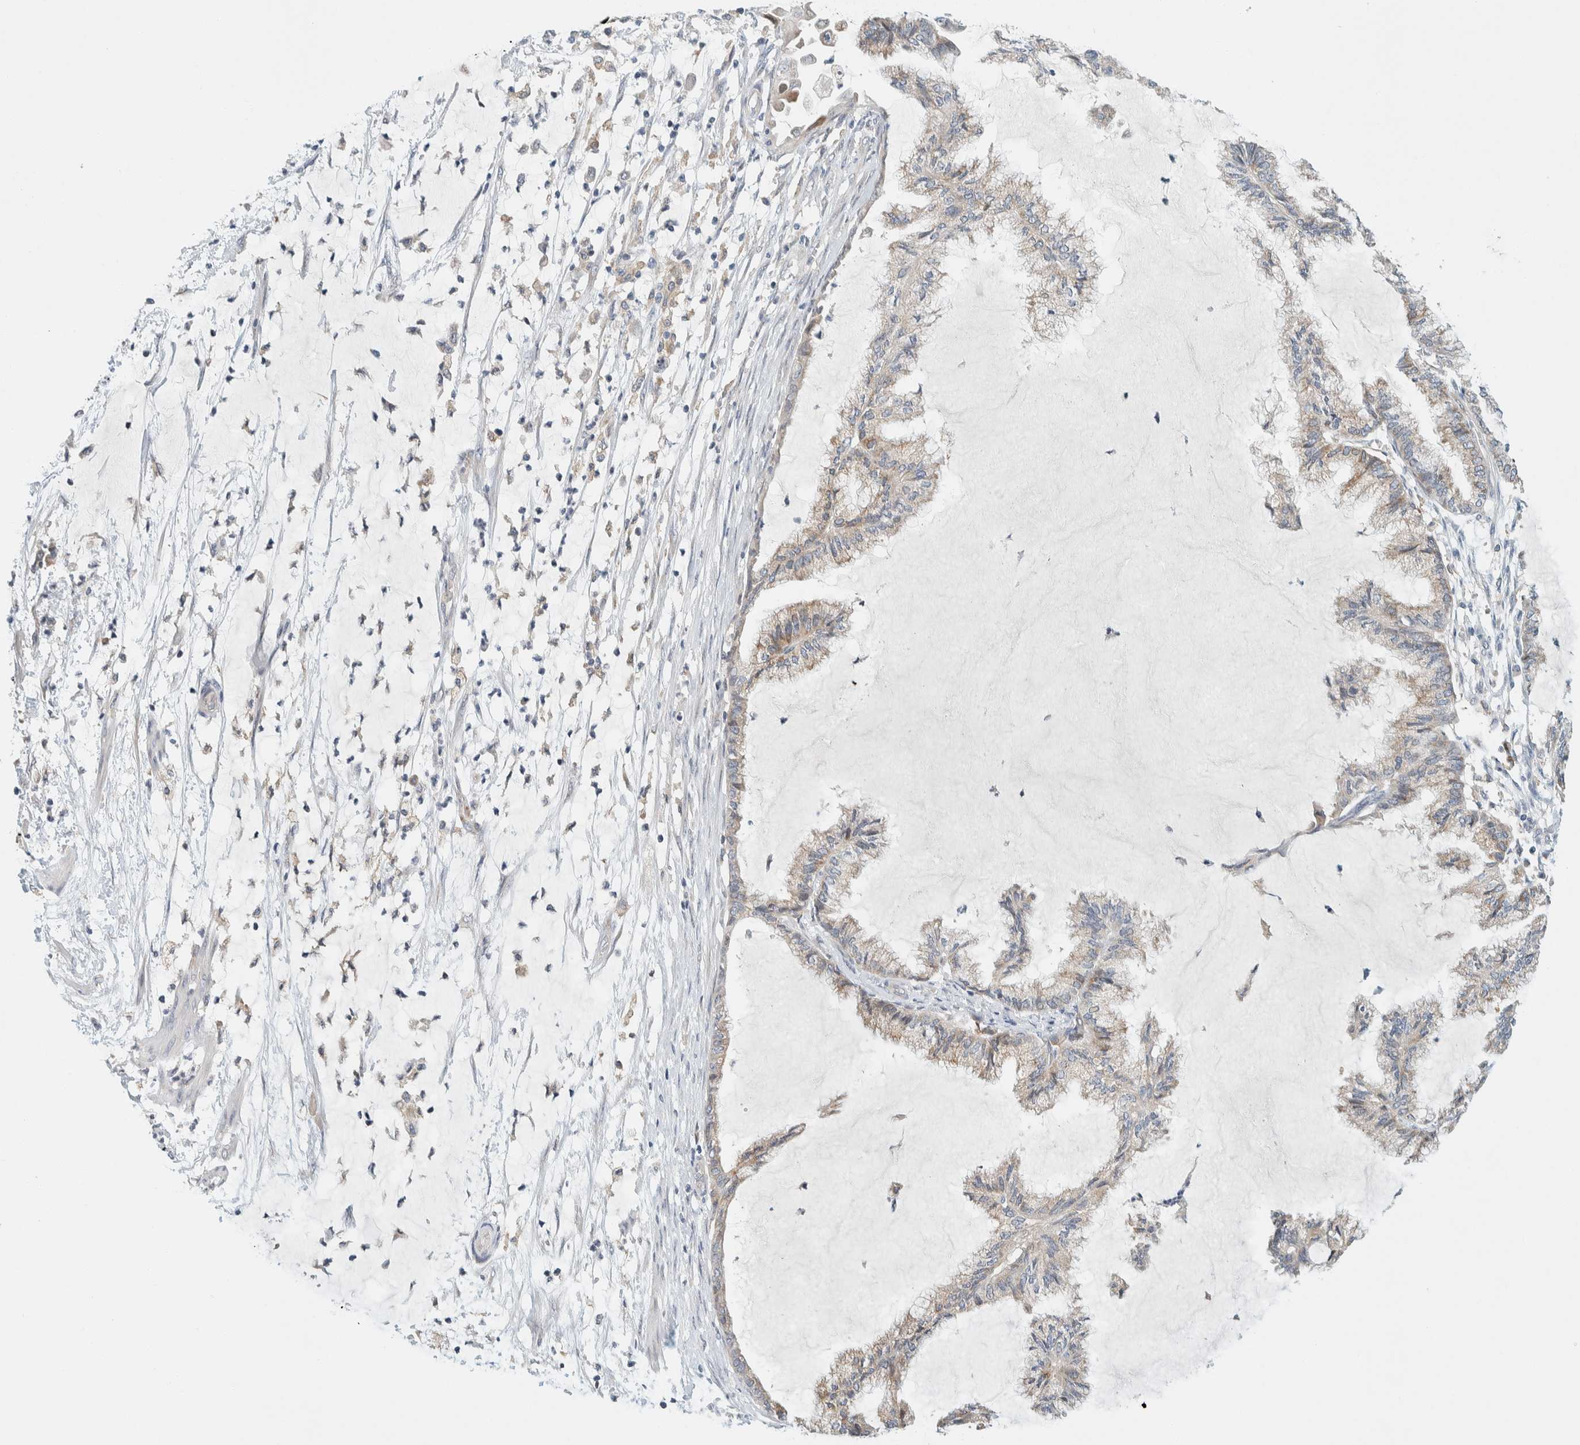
{"staining": {"intensity": "weak", "quantity": "25%-75%", "location": "cytoplasmic/membranous"}, "tissue": "endometrial cancer", "cell_type": "Tumor cells", "image_type": "cancer", "snomed": [{"axis": "morphology", "description": "Adenocarcinoma, NOS"}, {"axis": "topography", "description": "Endometrium"}], "caption": "Tumor cells display low levels of weak cytoplasmic/membranous expression in about 25%-75% of cells in endometrial cancer.", "gene": "SUMF2", "patient": {"sex": "female", "age": 86}}